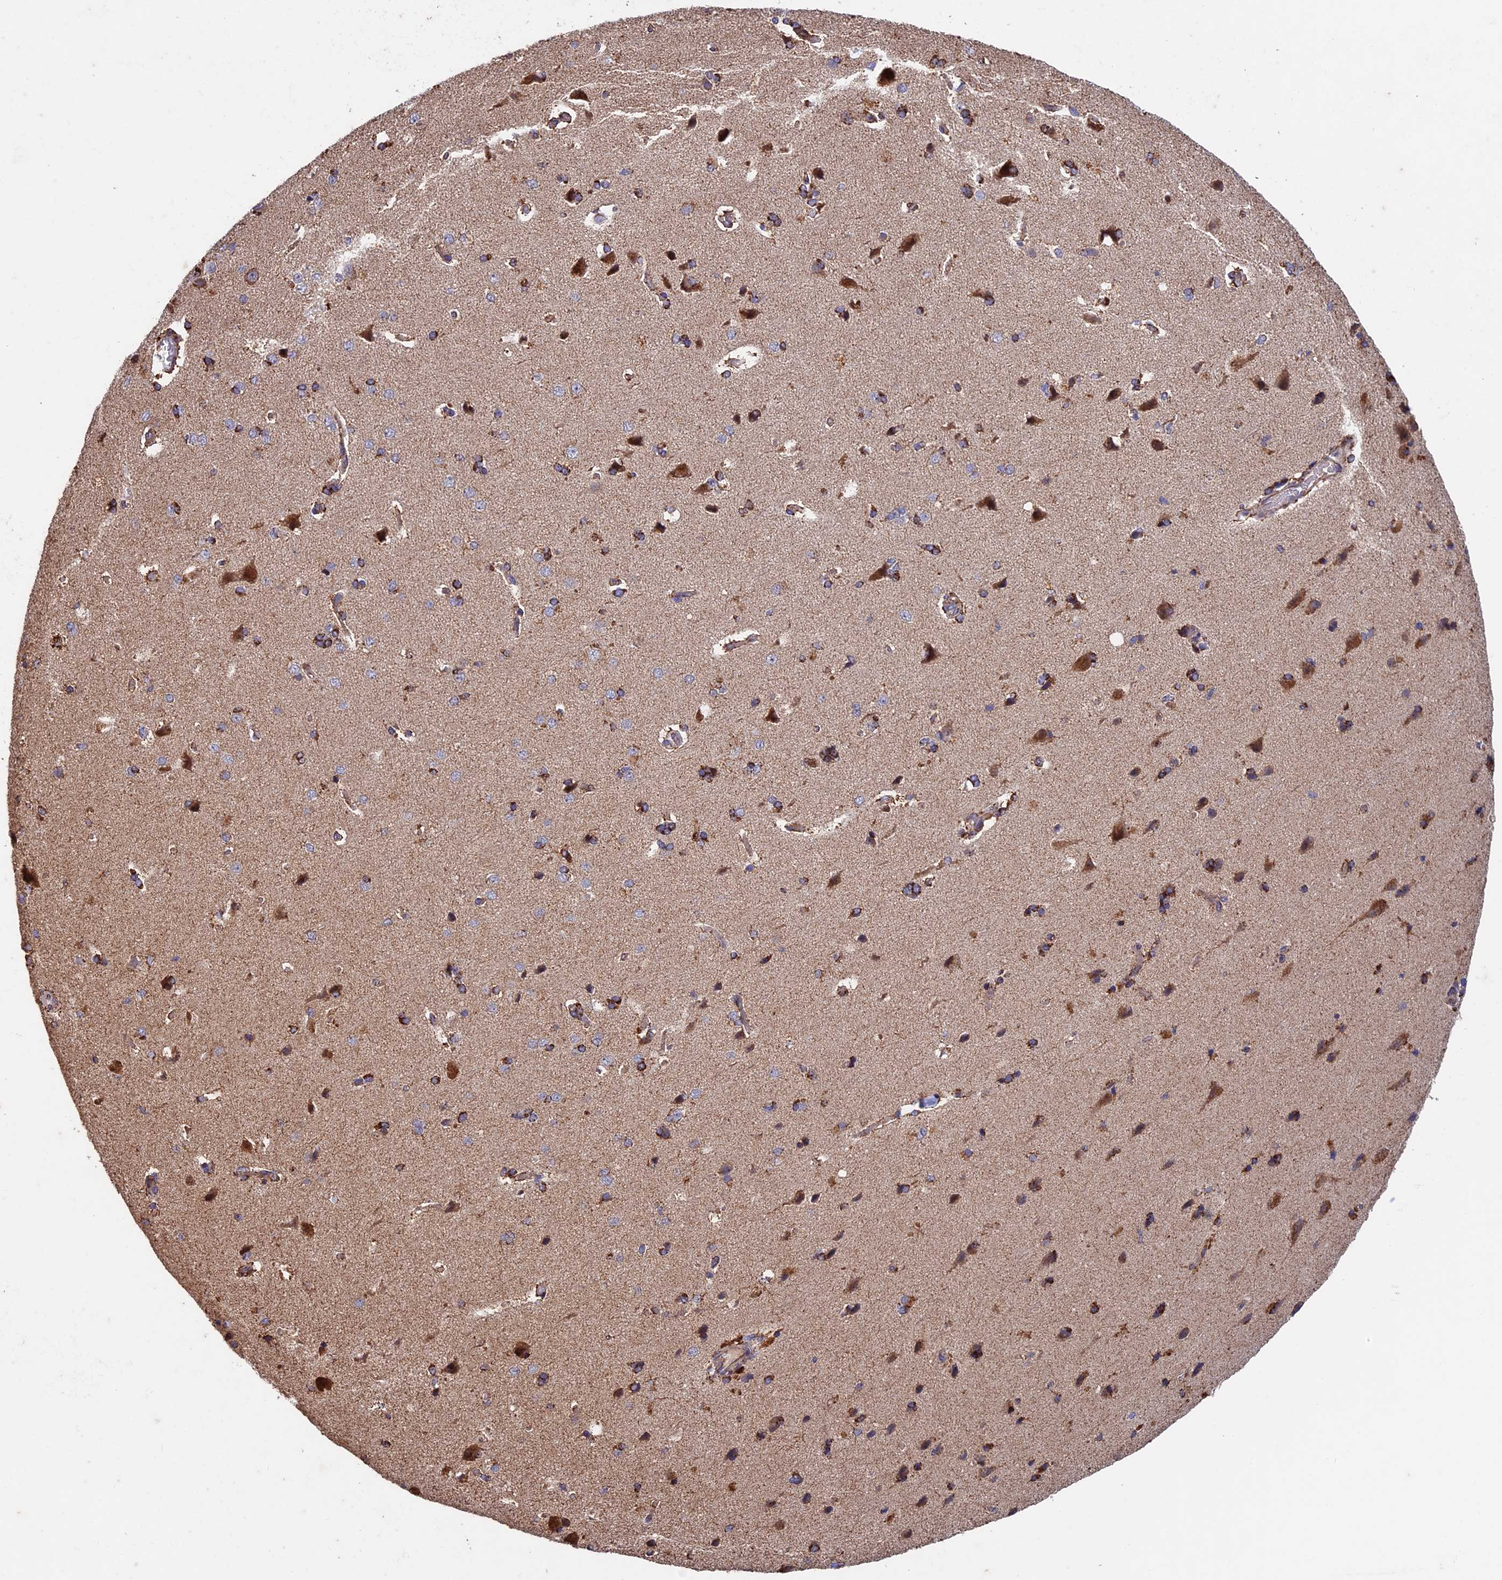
{"staining": {"intensity": "moderate", "quantity": "25%-75%", "location": "cytoplasmic/membranous"}, "tissue": "cerebral cortex", "cell_type": "Endothelial cells", "image_type": "normal", "snomed": [{"axis": "morphology", "description": "Normal tissue, NOS"}, {"axis": "topography", "description": "Cerebral cortex"}], "caption": "Human cerebral cortex stained for a protein (brown) shows moderate cytoplasmic/membranous positive expression in approximately 25%-75% of endothelial cells.", "gene": "RNF17", "patient": {"sex": "male", "age": 62}}